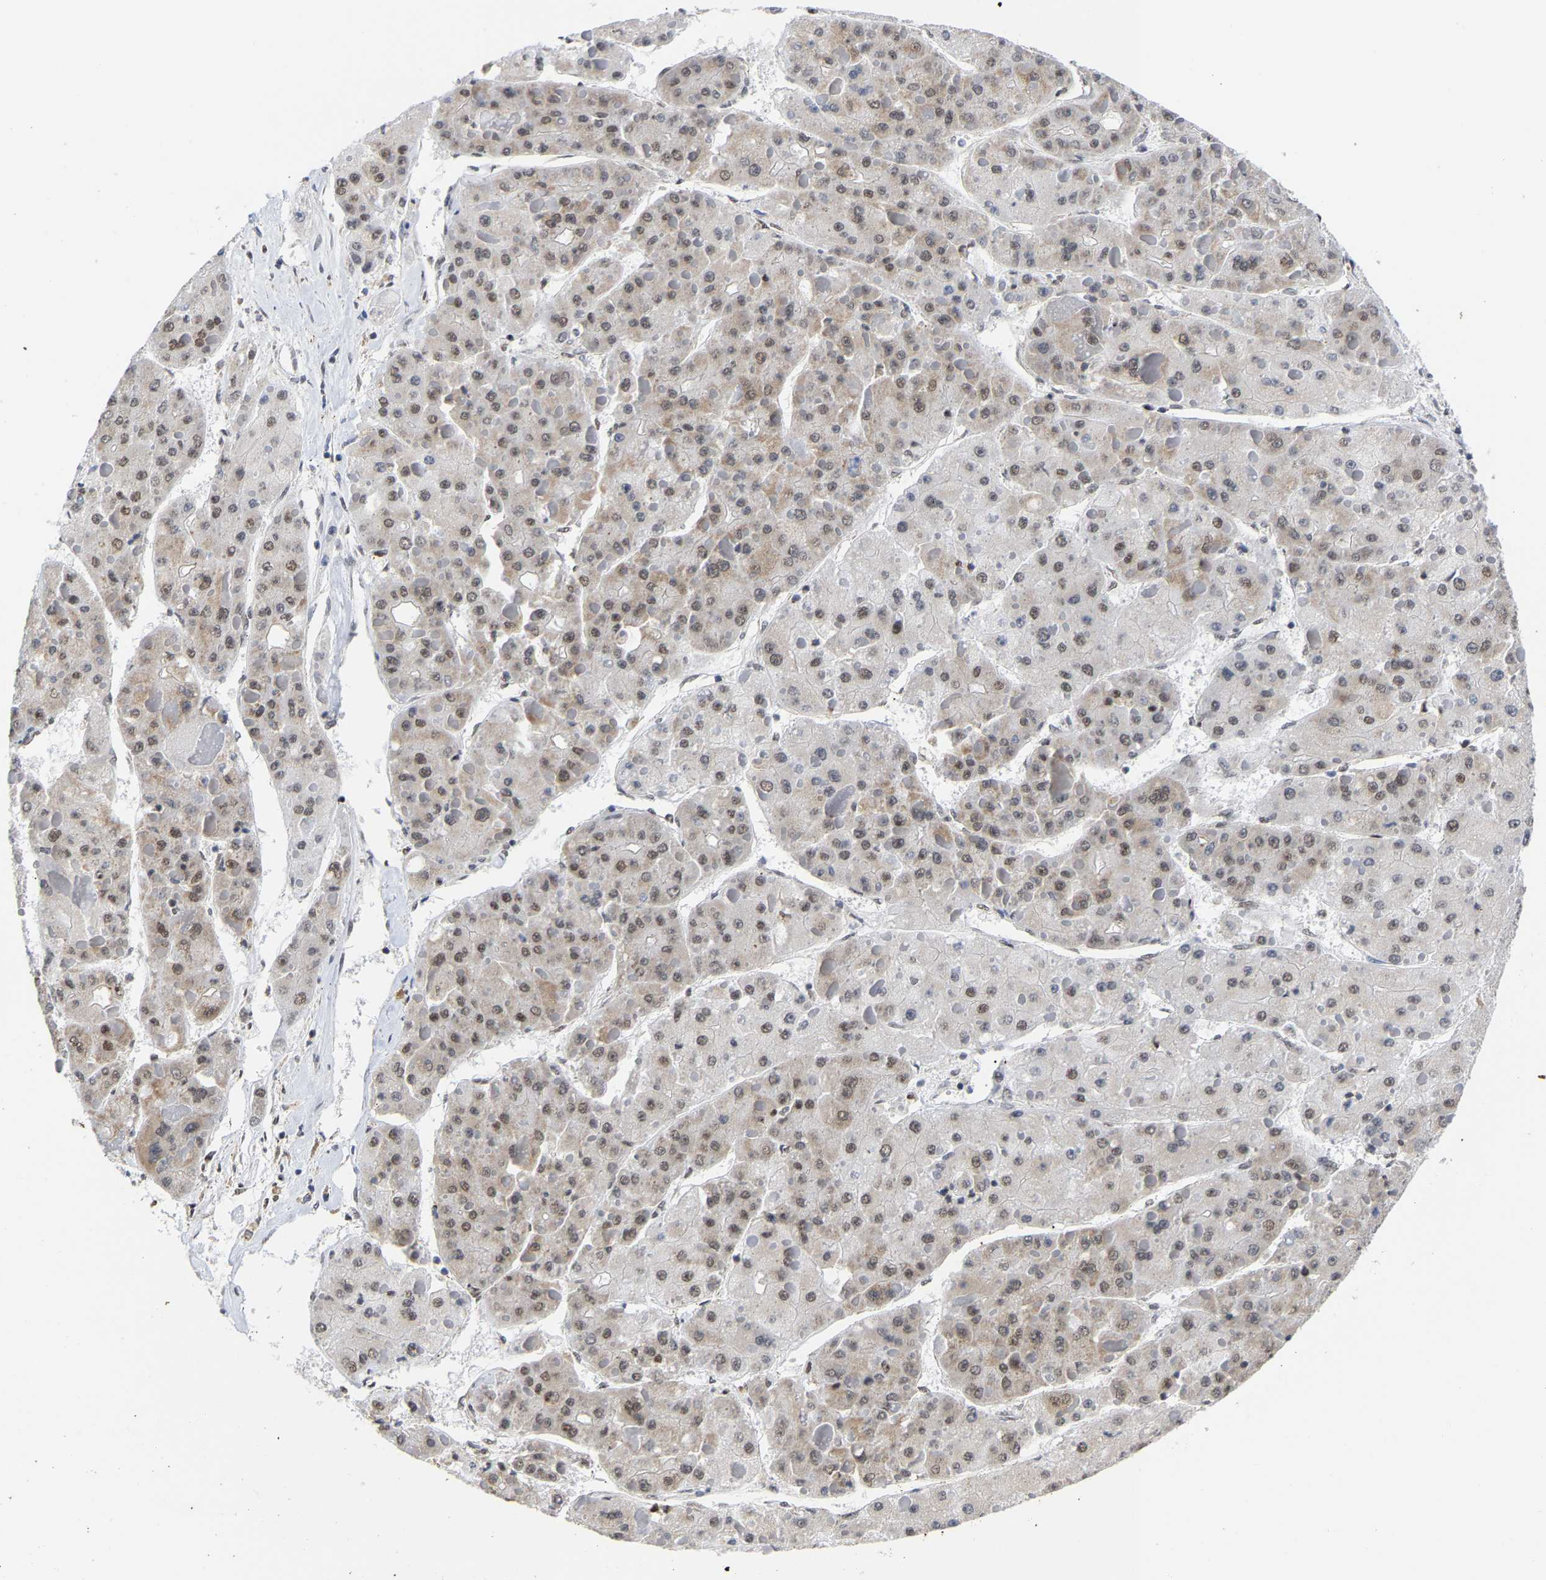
{"staining": {"intensity": "moderate", "quantity": ">75%", "location": "nuclear"}, "tissue": "liver cancer", "cell_type": "Tumor cells", "image_type": "cancer", "snomed": [{"axis": "morphology", "description": "Carcinoma, Hepatocellular, NOS"}, {"axis": "topography", "description": "Liver"}], "caption": "Brown immunohistochemical staining in hepatocellular carcinoma (liver) demonstrates moderate nuclear expression in approximately >75% of tumor cells. (DAB IHC with brightfield microscopy, high magnification).", "gene": "PCNT", "patient": {"sex": "female", "age": 73}}